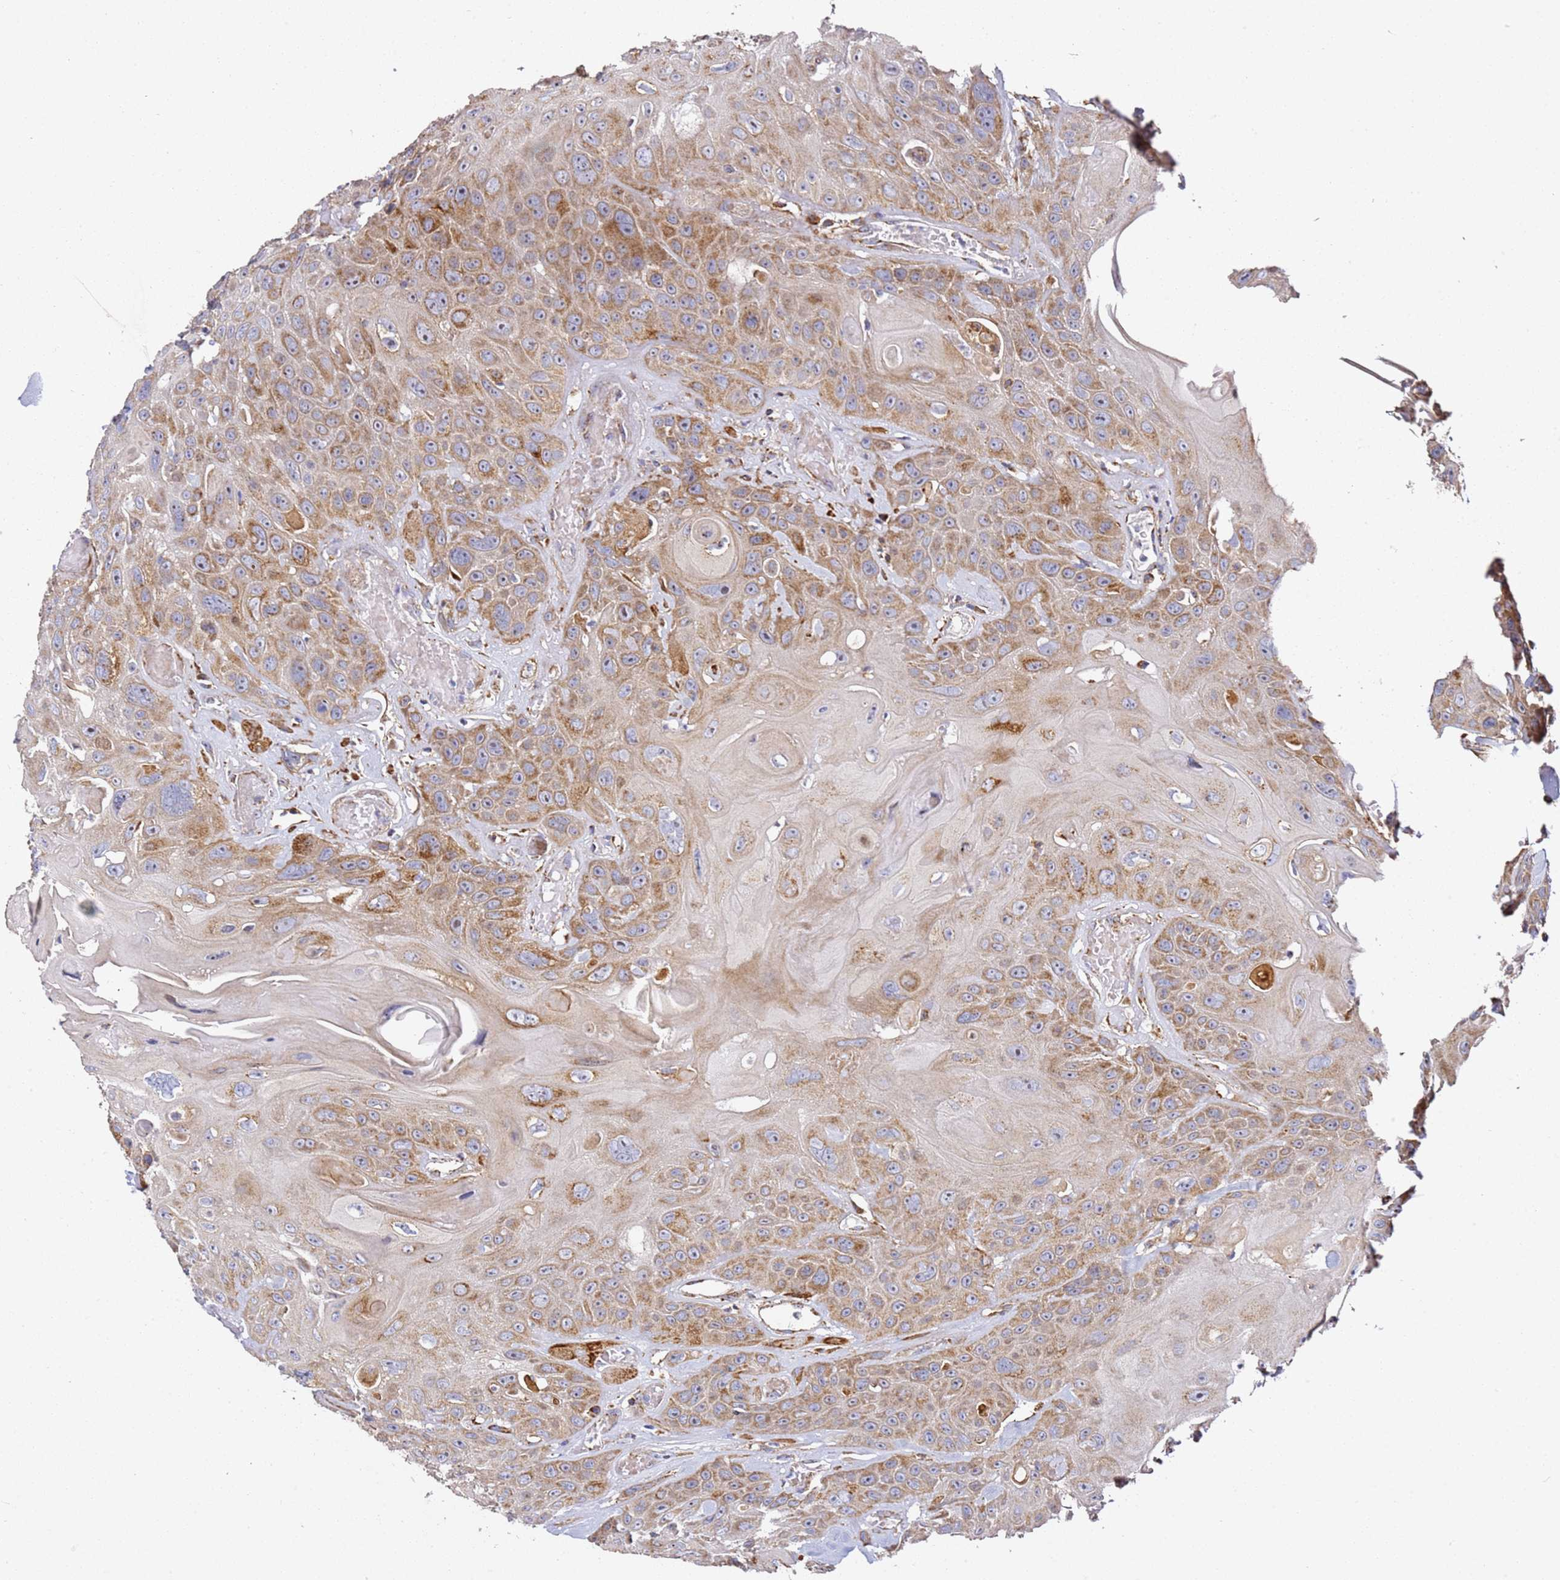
{"staining": {"intensity": "moderate", "quantity": "25%-75%", "location": "cytoplasmic/membranous"}, "tissue": "head and neck cancer", "cell_type": "Tumor cells", "image_type": "cancer", "snomed": [{"axis": "morphology", "description": "Squamous cell carcinoma, NOS"}, {"axis": "topography", "description": "Head-Neck"}], "caption": "A brown stain labels moderate cytoplasmic/membranous staining of a protein in head and neck squamous cell carcinoma tumor cells. Nuclei are stained in blue.", "gene": "NDUFA3", "patient": {"sex": "female", "age": 59}}